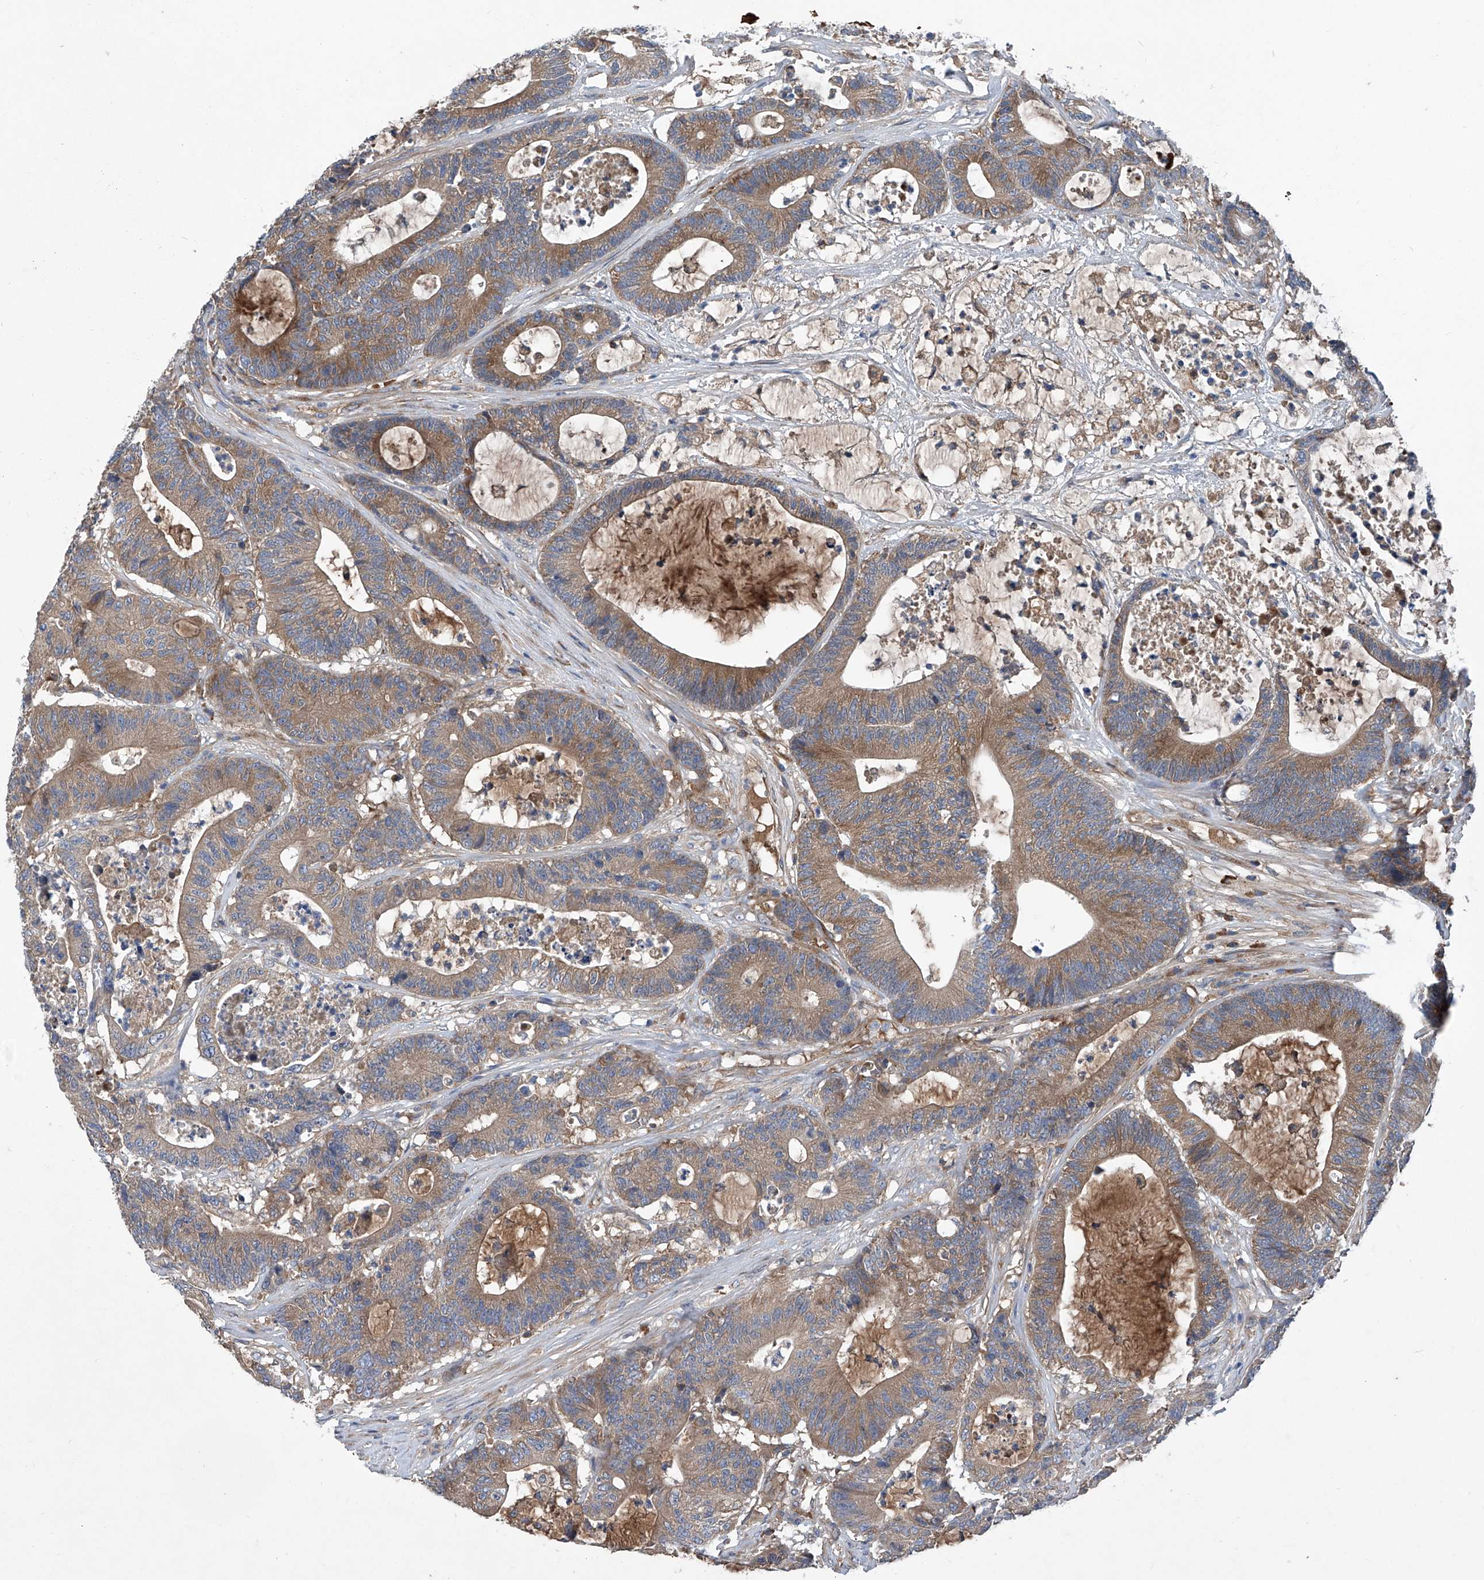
{"staining": {"intensity": "moderate", "quantity": ">75%", "location": "cytoplasmic/membranous"}, "tissue": "colorectal cancer", "cell_type": "Tumor cells", "image_type": "cancer", "snomed": [{"axis": "morphology", "description": "Adenocarcinoma, NOS"}, {"axis": "topography", "description": "Colon"}], "caption": "This photomicrograph demonstrates colorectal adenocarcinoma stained with immunohistochemistry (IHC) to label a protein in brown. The cytoplasmic/membranous of tumor cells show moderate positivity for the protein. Nuclei are counter-stained blue.", "gene": "ASCC3", "patient": {"sex": "female", "age": 84}}